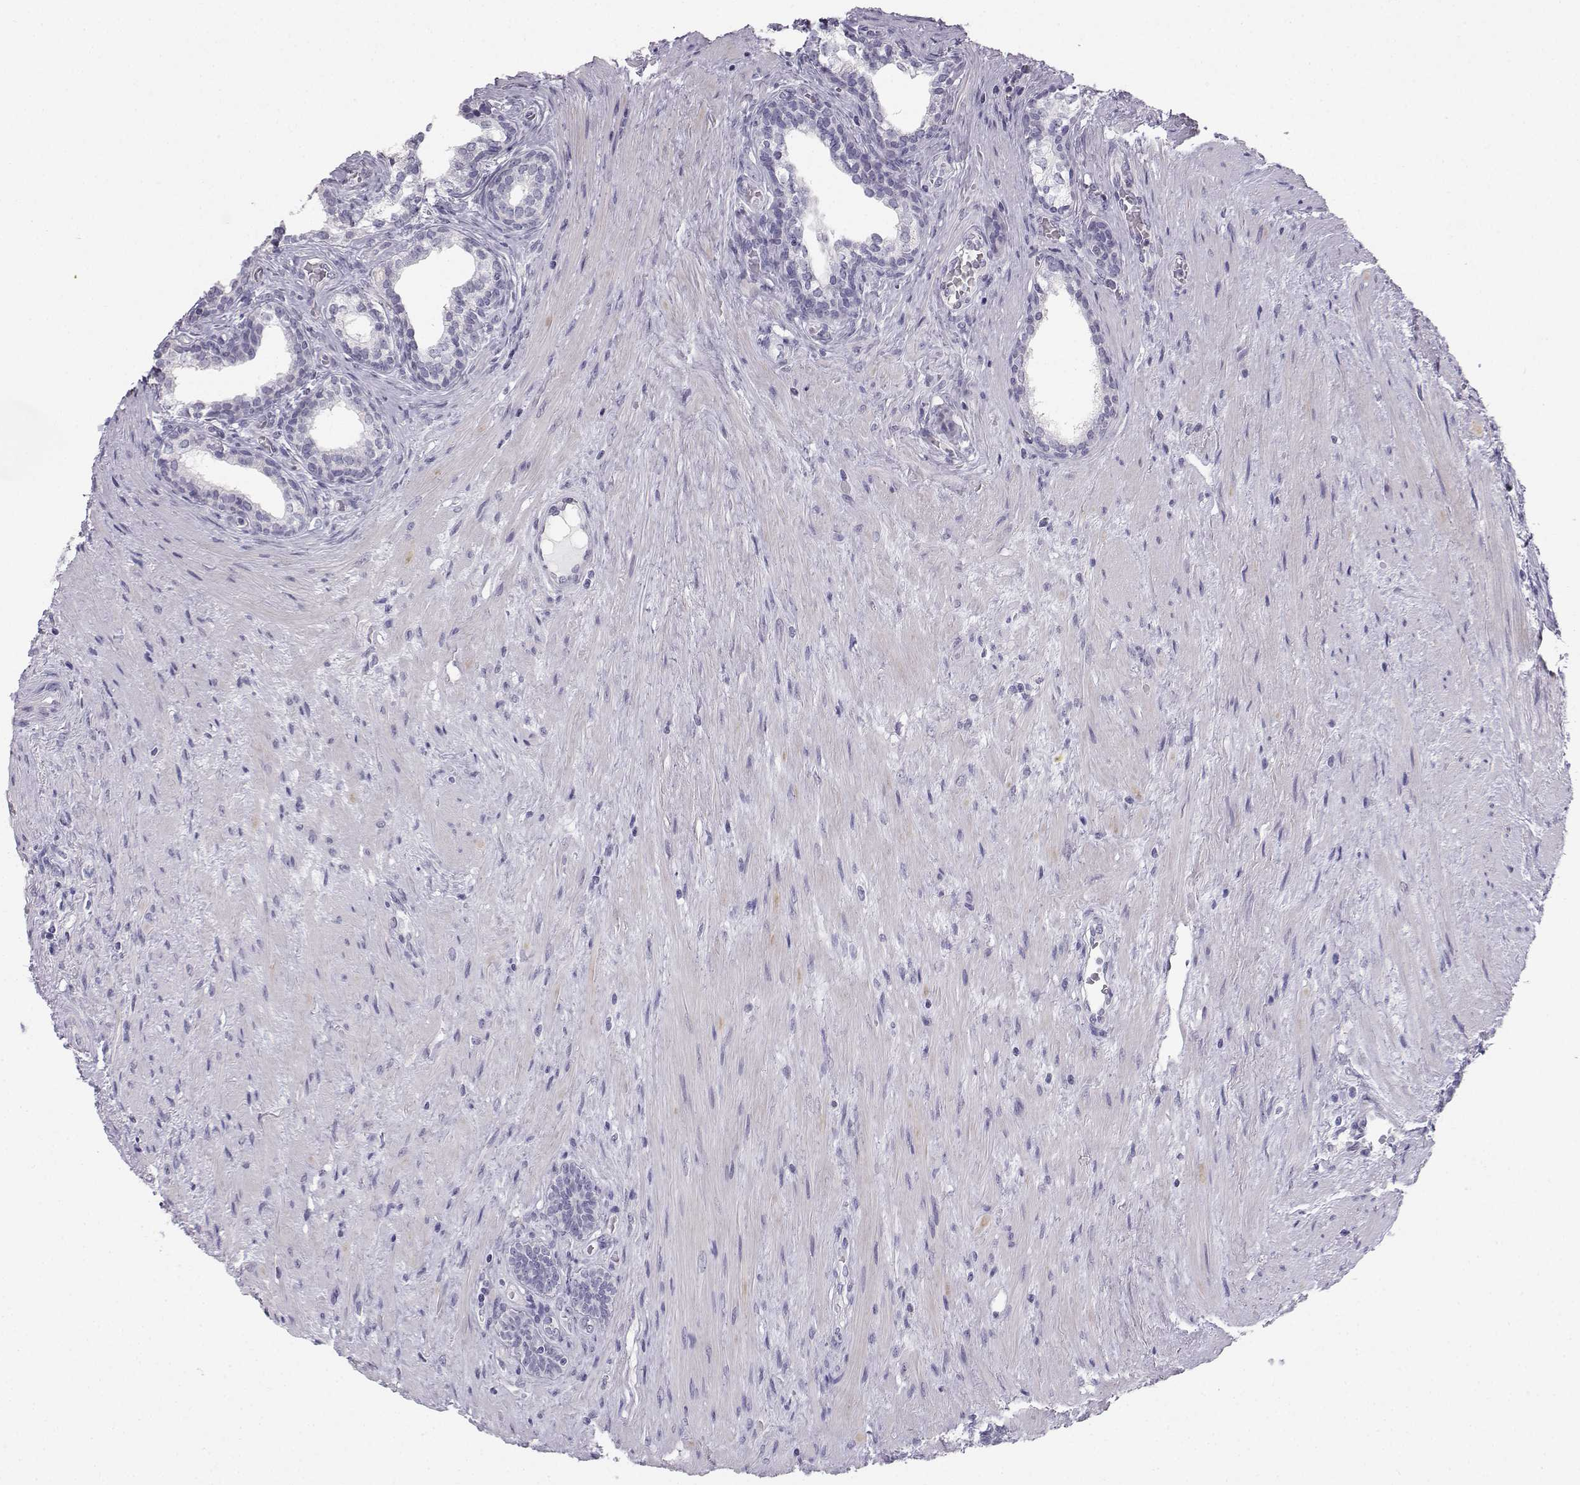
{"staining": {"intensity": "negative", "quantity": "none", "location": "none"}, "tissue": "prostate cancer", "cell_type": "Tumor cells", "image_type": "cancer", "snomed": [{"axis": "morphology", "description": "Adenocarcinoma, NOS"}, {"axis": "morphology", "description": "Adenocarcinoma, High grade"}, {"axis": "topography", "description": "Prostate"}], "caption": "DAB immunohistochemical staining of human prostate high-grade adenocarcinoma exhibits no significant staining in tumor cells.", "gene": "SYCE1", "patient": {"sex": "male", "age": 61}}